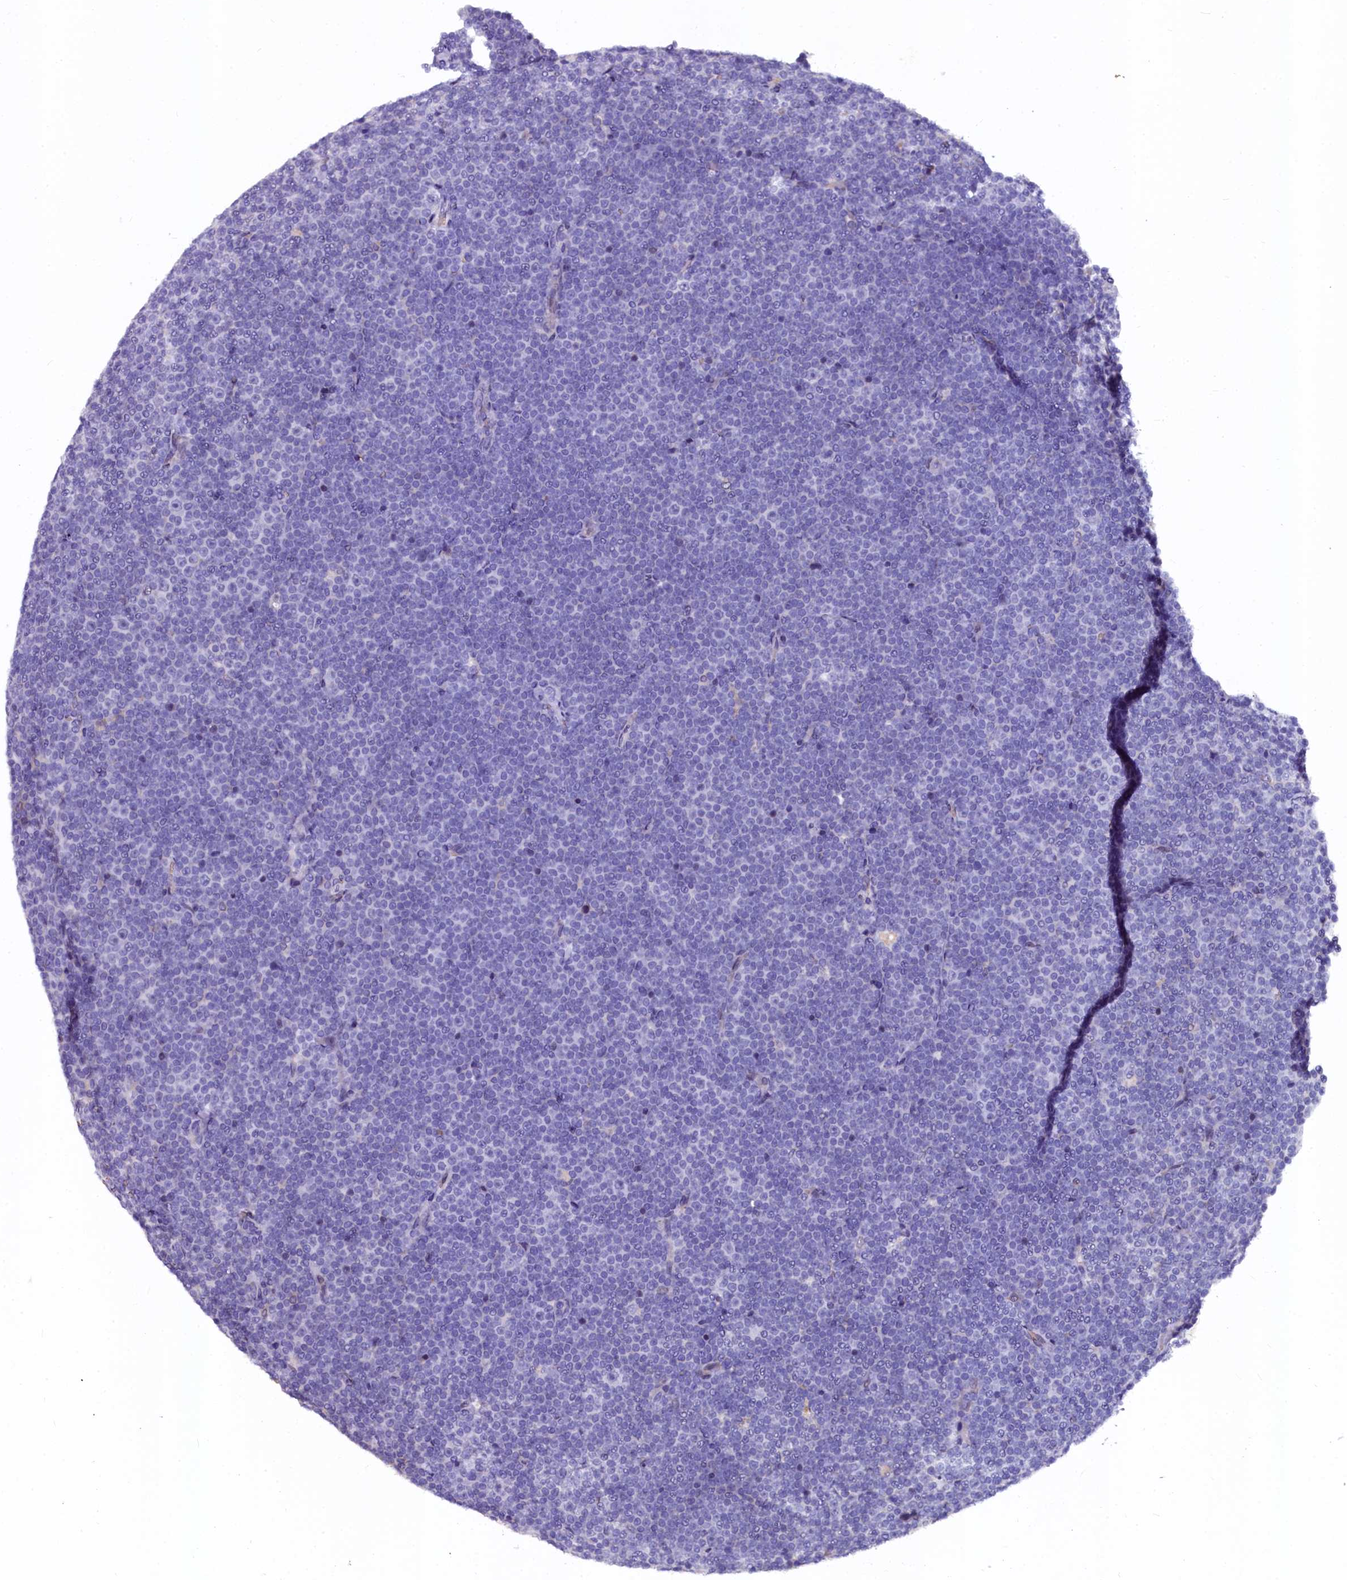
{"staining": {"intensity": "negative", "quantity": "none", "location": "none"}, "tissue": "lymphoma", "cell_type": "Tumor cells", "image_type": "cancer", "snomed": [{"axis": "morphology", "description": "Malignant lymphoma, non-Hodgkin's type, Low grade"}, {"axis": "topography", "description": "Lymph node"}], "caption": "This is an immunohistochemistry micrograph of human lymphoma. There is no staining in tumor cells.", "gene": "CTDSPL2", "patient": {"sex": "female", "age": 67}}